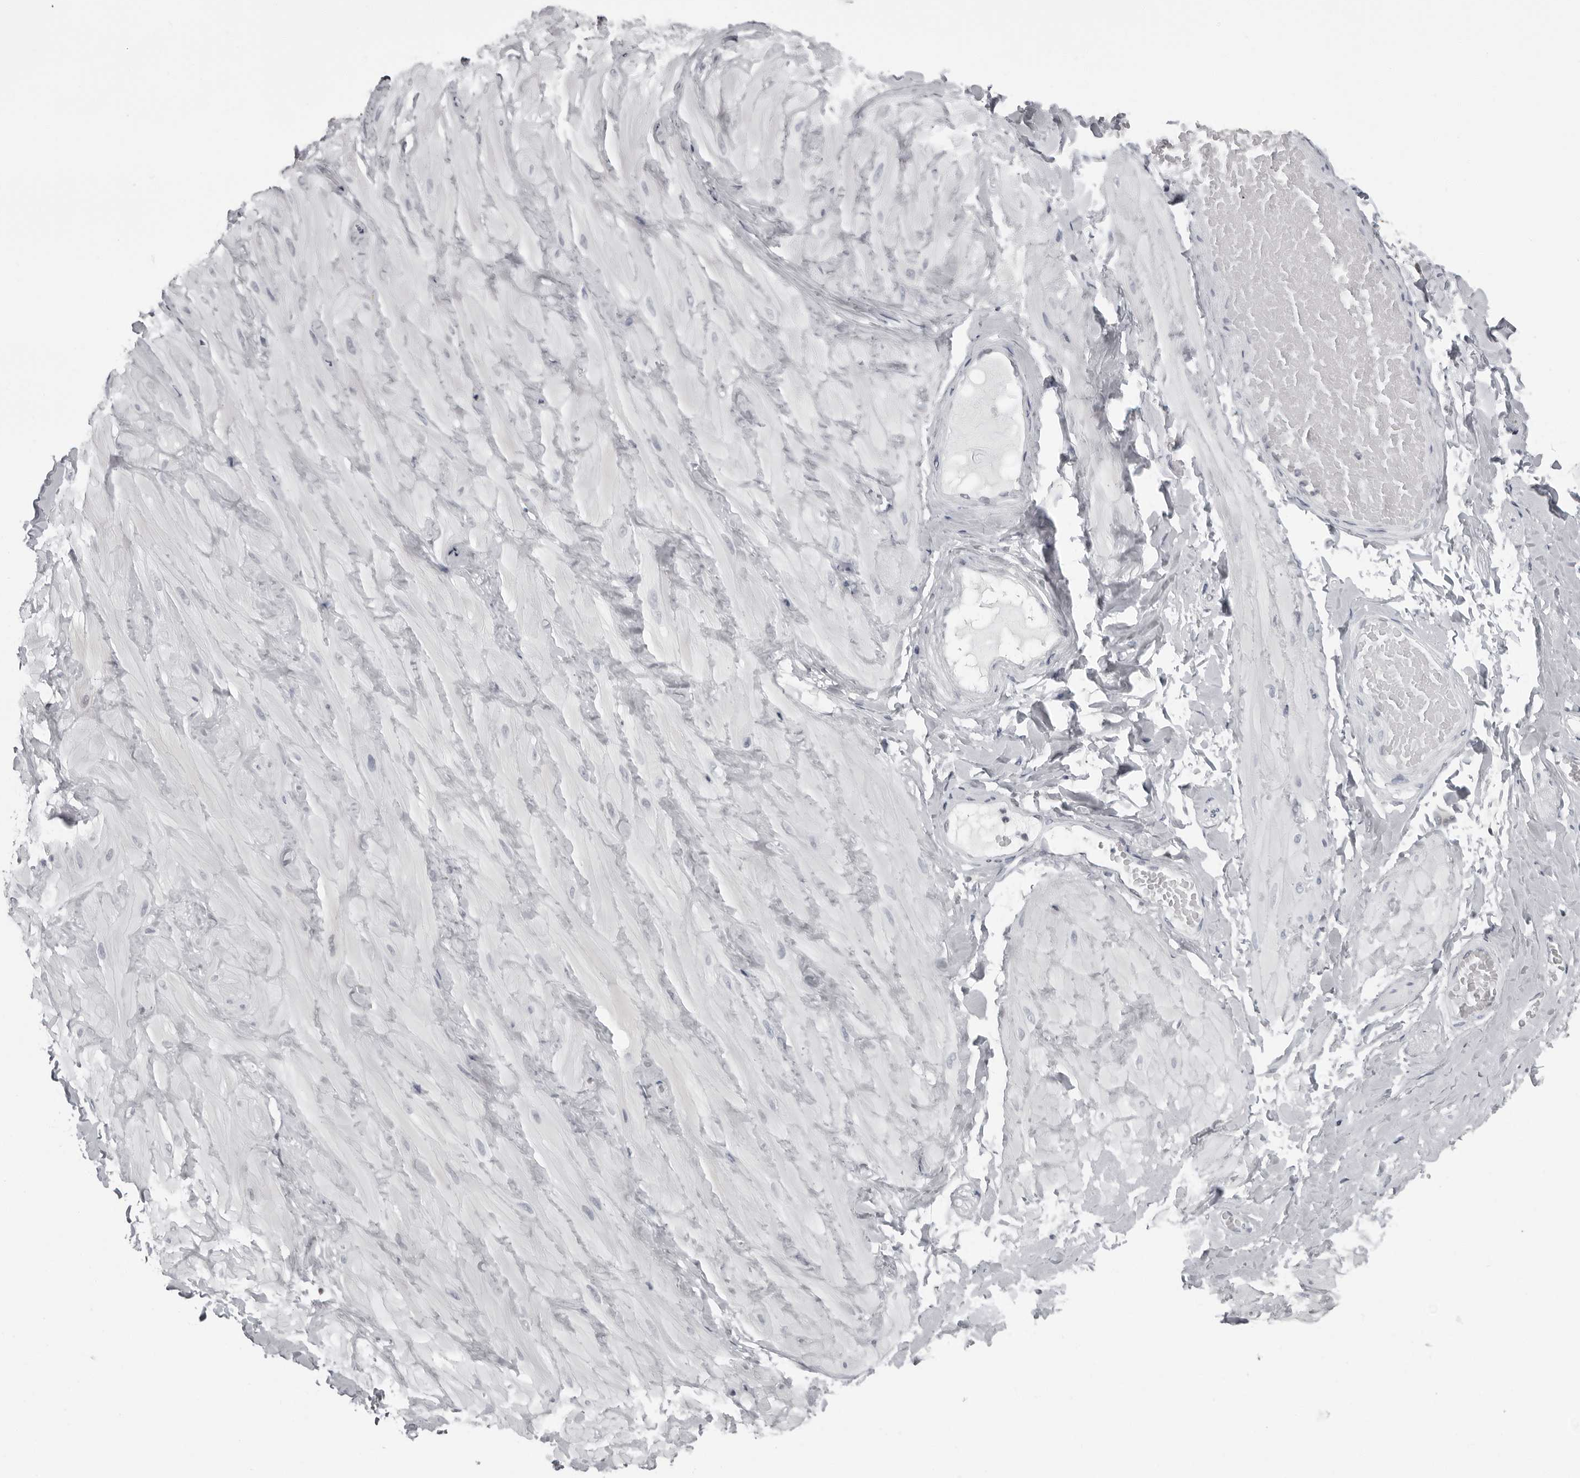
{"staining": {"intensity": "negative", "quantity": "none", "location": "none"}, "tissue": "adipose tissue", "cell_type": "Adipocytes", "image_type": "normal", "snomed": [{"axis": "morphology", "description": "Normal tissue, NOS"}, {"axis": "topography", "description": "Adipose tissue"}, {"axis": "topography", "description": "Vascular tissue"}, {"axis": "topography", "description": "Peripheral nerve tissue"}], "caption": "Adipocytes show no significant staining in benign adipose tissue. (Stains: DAB immunohistochemistry (IHC) with hematoxylin counter stain, Microscopy: brightfield microscopy at high magnification).", "gene": "LZIC", "patient": {"sex": "male", "age": 25}}